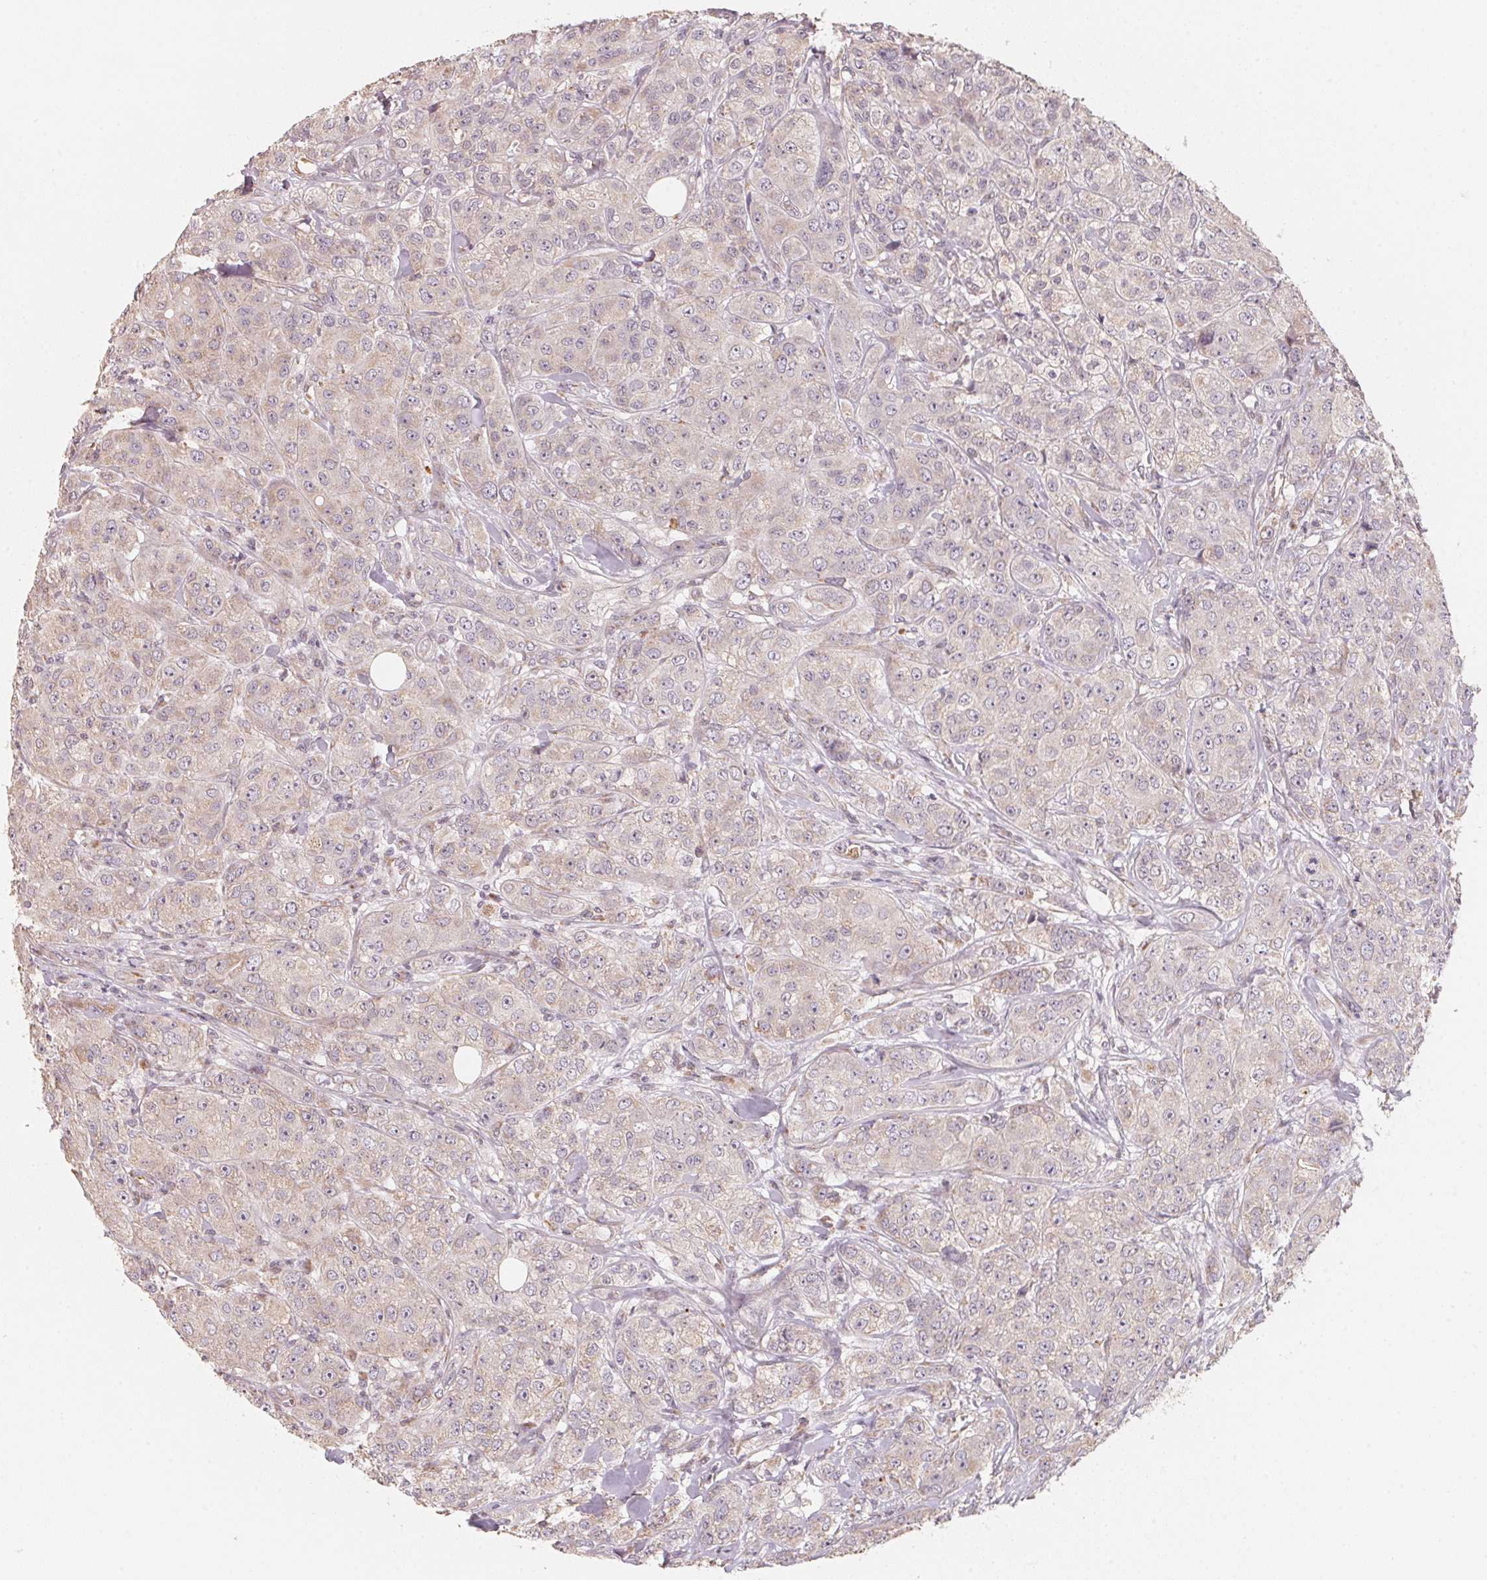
{"staining": {"intensity": "weak", "quantity": "25%-75%", "location": "cytoplasmic/membranous"}, "tissue": "breast cancer", "cell_type": "Tumor cells", "image_type": "cancer", "snomed": [{"axis": "morphology", "description": "Duct carcinoma"}, {"axis": "topography", "description": "Breast"}], "caption": "IHC image of human infiltrating ductal carcinoma (breast) stained for a protein (brown), which reveals low levels of weak cytoplasmic/membranous expression in about 25%-75% of tumor cells.", "gene": "TSPAN12", "patient": {"sex": "female", "age": 43}}